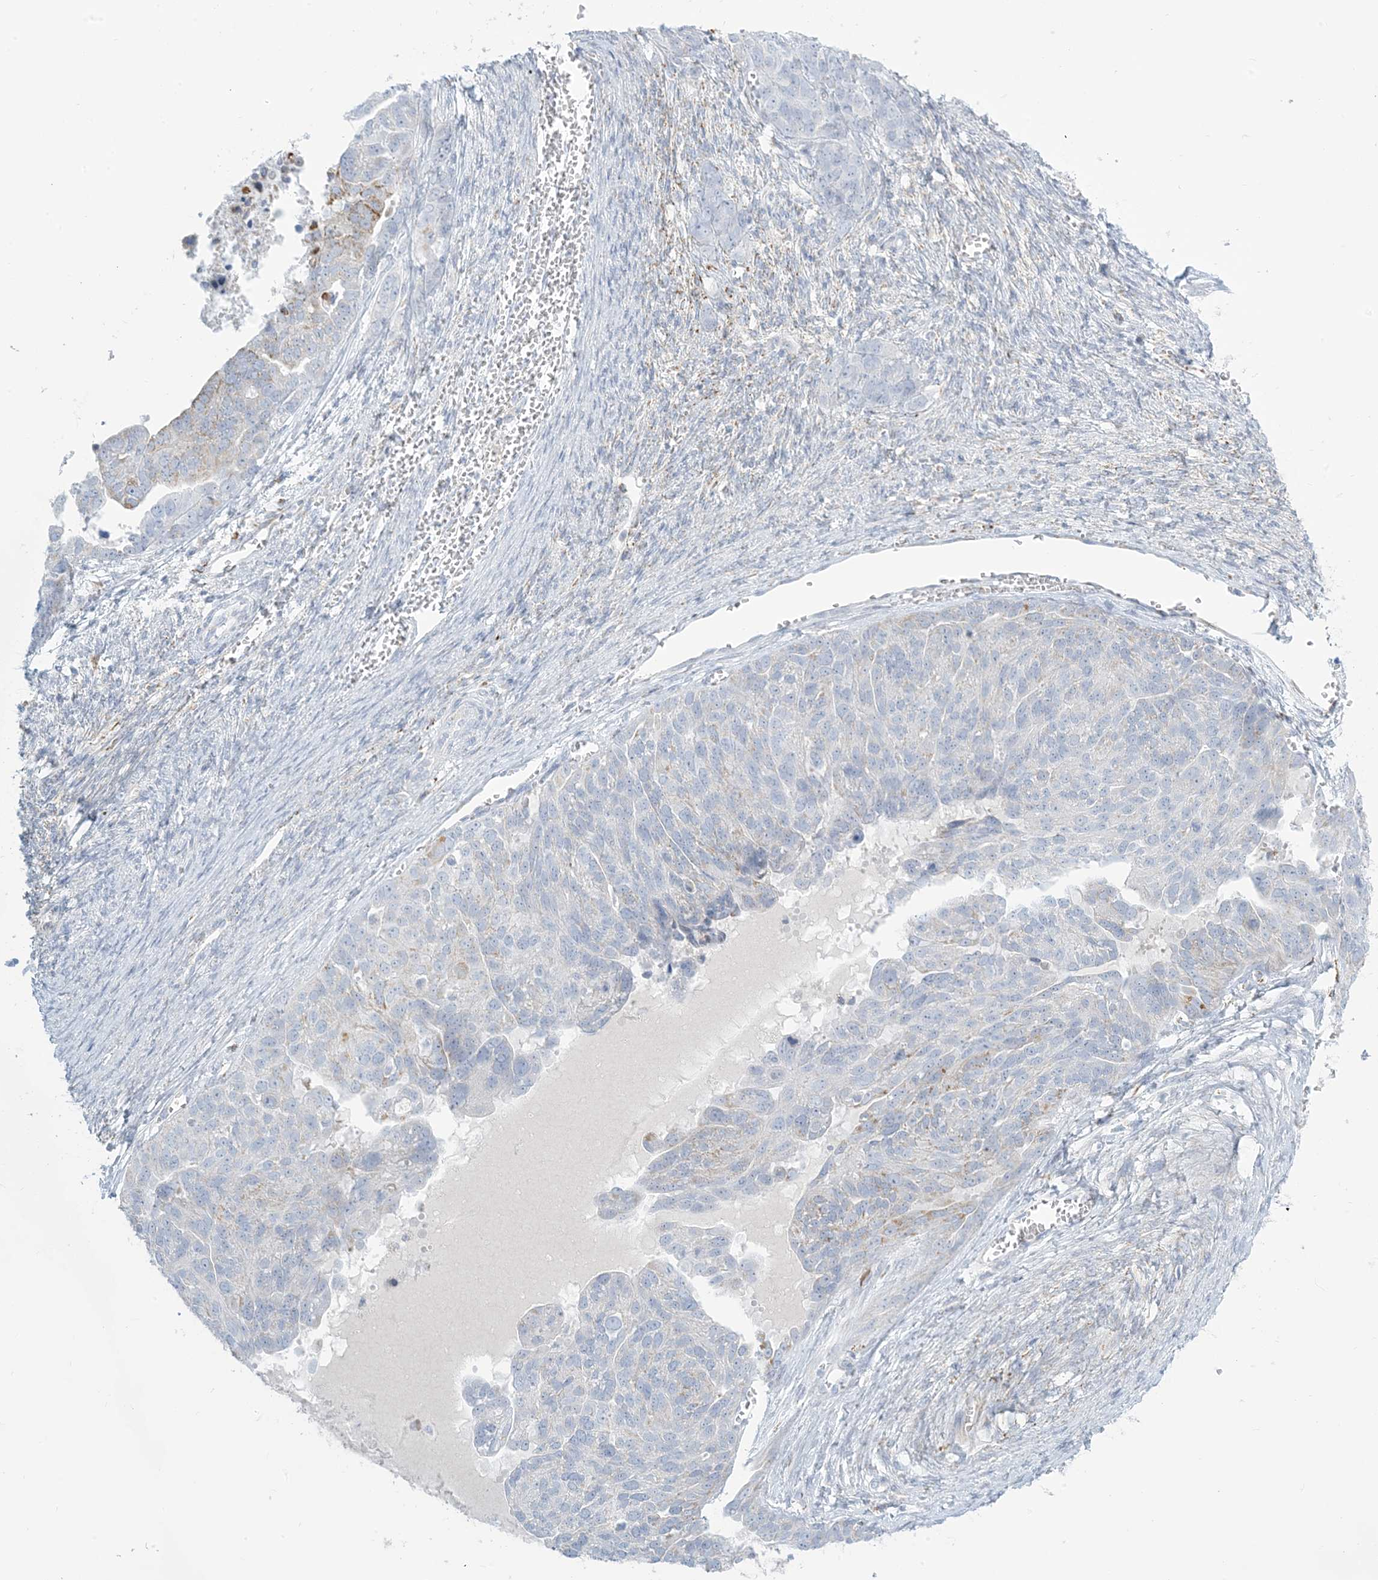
{"staining": {"intensity": "negative", "quantity": "none", "location": "none"}, "tissue": "ovarian cancer", "cell_type": "Tumor cells", "image_type": "cancer", "snomed": [{"axis": "morphology", "description": "Cystadenocarcinoma, serous, NOS"}, {"axis": "topography", "description": "Ovary"}], "caption": "DAB (3,3'-diaminobenzidine) immunohistochemical staining of ovarian cancer (serous cystadenocarcinoma) reveals no significant positivity in tumor cells. (DAB immunohistochemistry (IHC) with hematoxylin counter stain).", "gene": "ZDHHC4", "patient": {"sex": "female", "age": 44}}